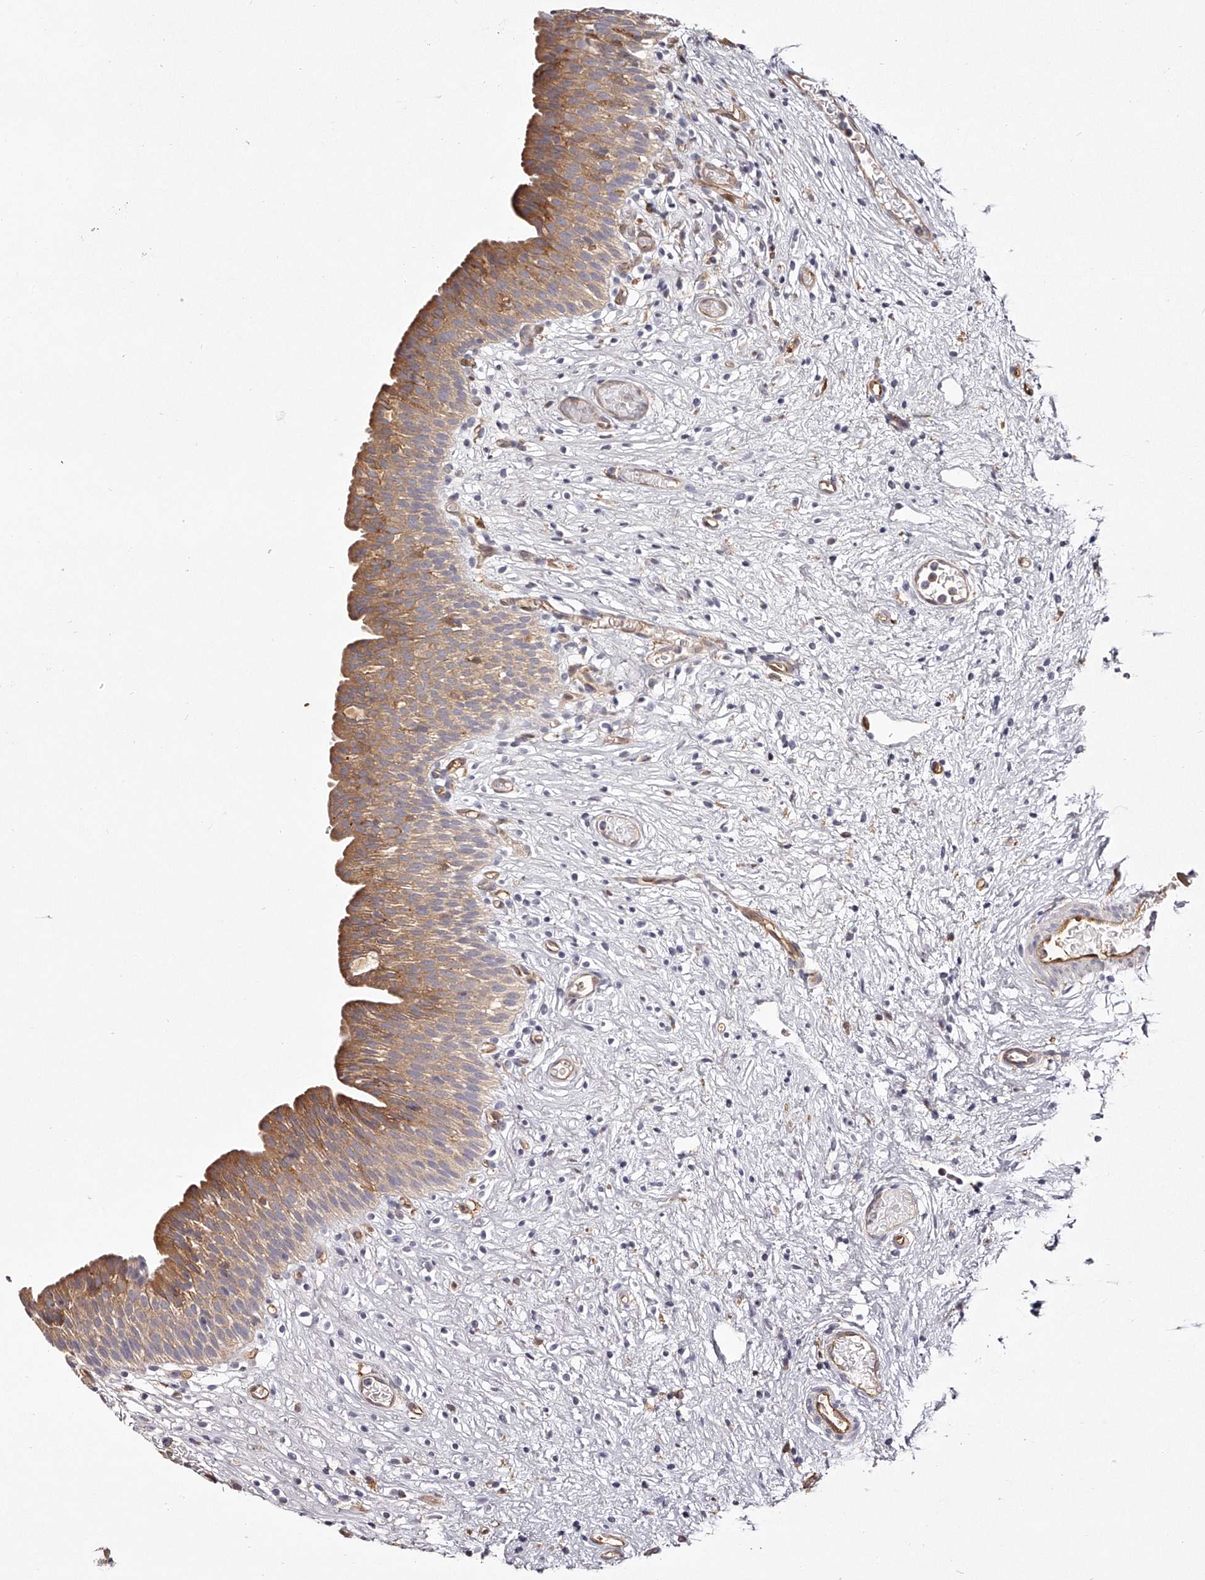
{"staining": {"intensity": "moderate", "quantity": ">75%", "location": "cytoplasmic/membranous"}, "tissue": "urinary bladder", "cell_type": "Urothelial cells", "image_type": "normal", "snomed": [{"axis": "morphology", "description": "Transitional cell carcinoma in-situ"}, {"axis": "topography", "description": "Urinary bladder"}], "caption": "Moderate cytoplasmic/membranous expression is appreciated in about >75% of urothelial cells in benign urinary bladder.", "gene": "LAP3", "patient": {"sex": "male", "age": 74}}